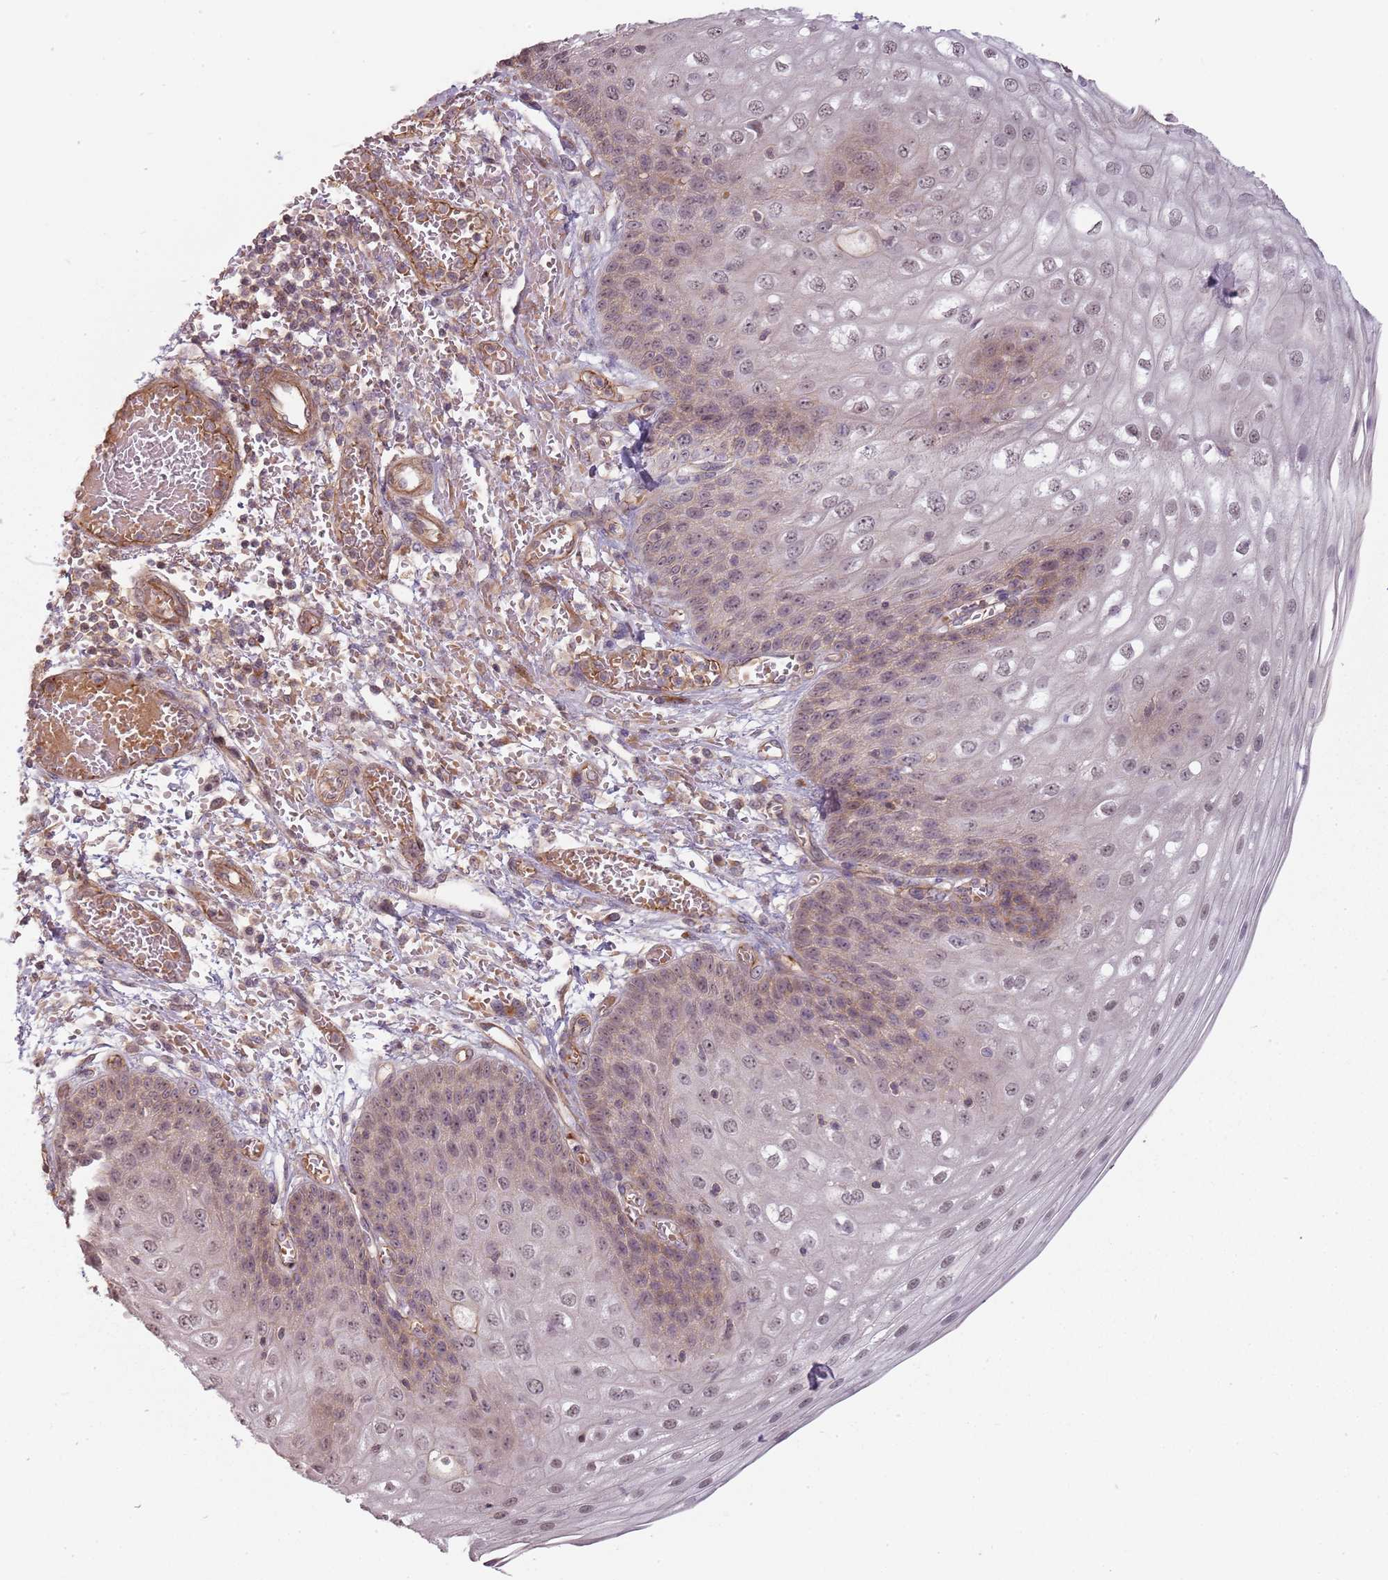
{"staining": {"intensity": "moderate", "quantity": "<25%", "location": "cytoplasmic/membranous,nuclear"}, "tissue": "esophagus", "cell_type": "Squamous epithelial cells", "image_type": "normal", "snomed": [{"axis": "morphology", "description": "Normal tissue, NOS"}, {"axis": "topography", "description": "Esophagus"}], "caption": "Moderate cytoplasmic/membranous,nuclear expression is identified in about <25% of squamous epithelial cells in normal esophagus. The protein is stained brown, and the nuclei are stained in blue (DAB (3,3'-diaminobenzidine) IHC with brightfield microscopy, high magnification).", "gene": "PPP1R14C", "patient": {"sex": "male", "age": 81}}